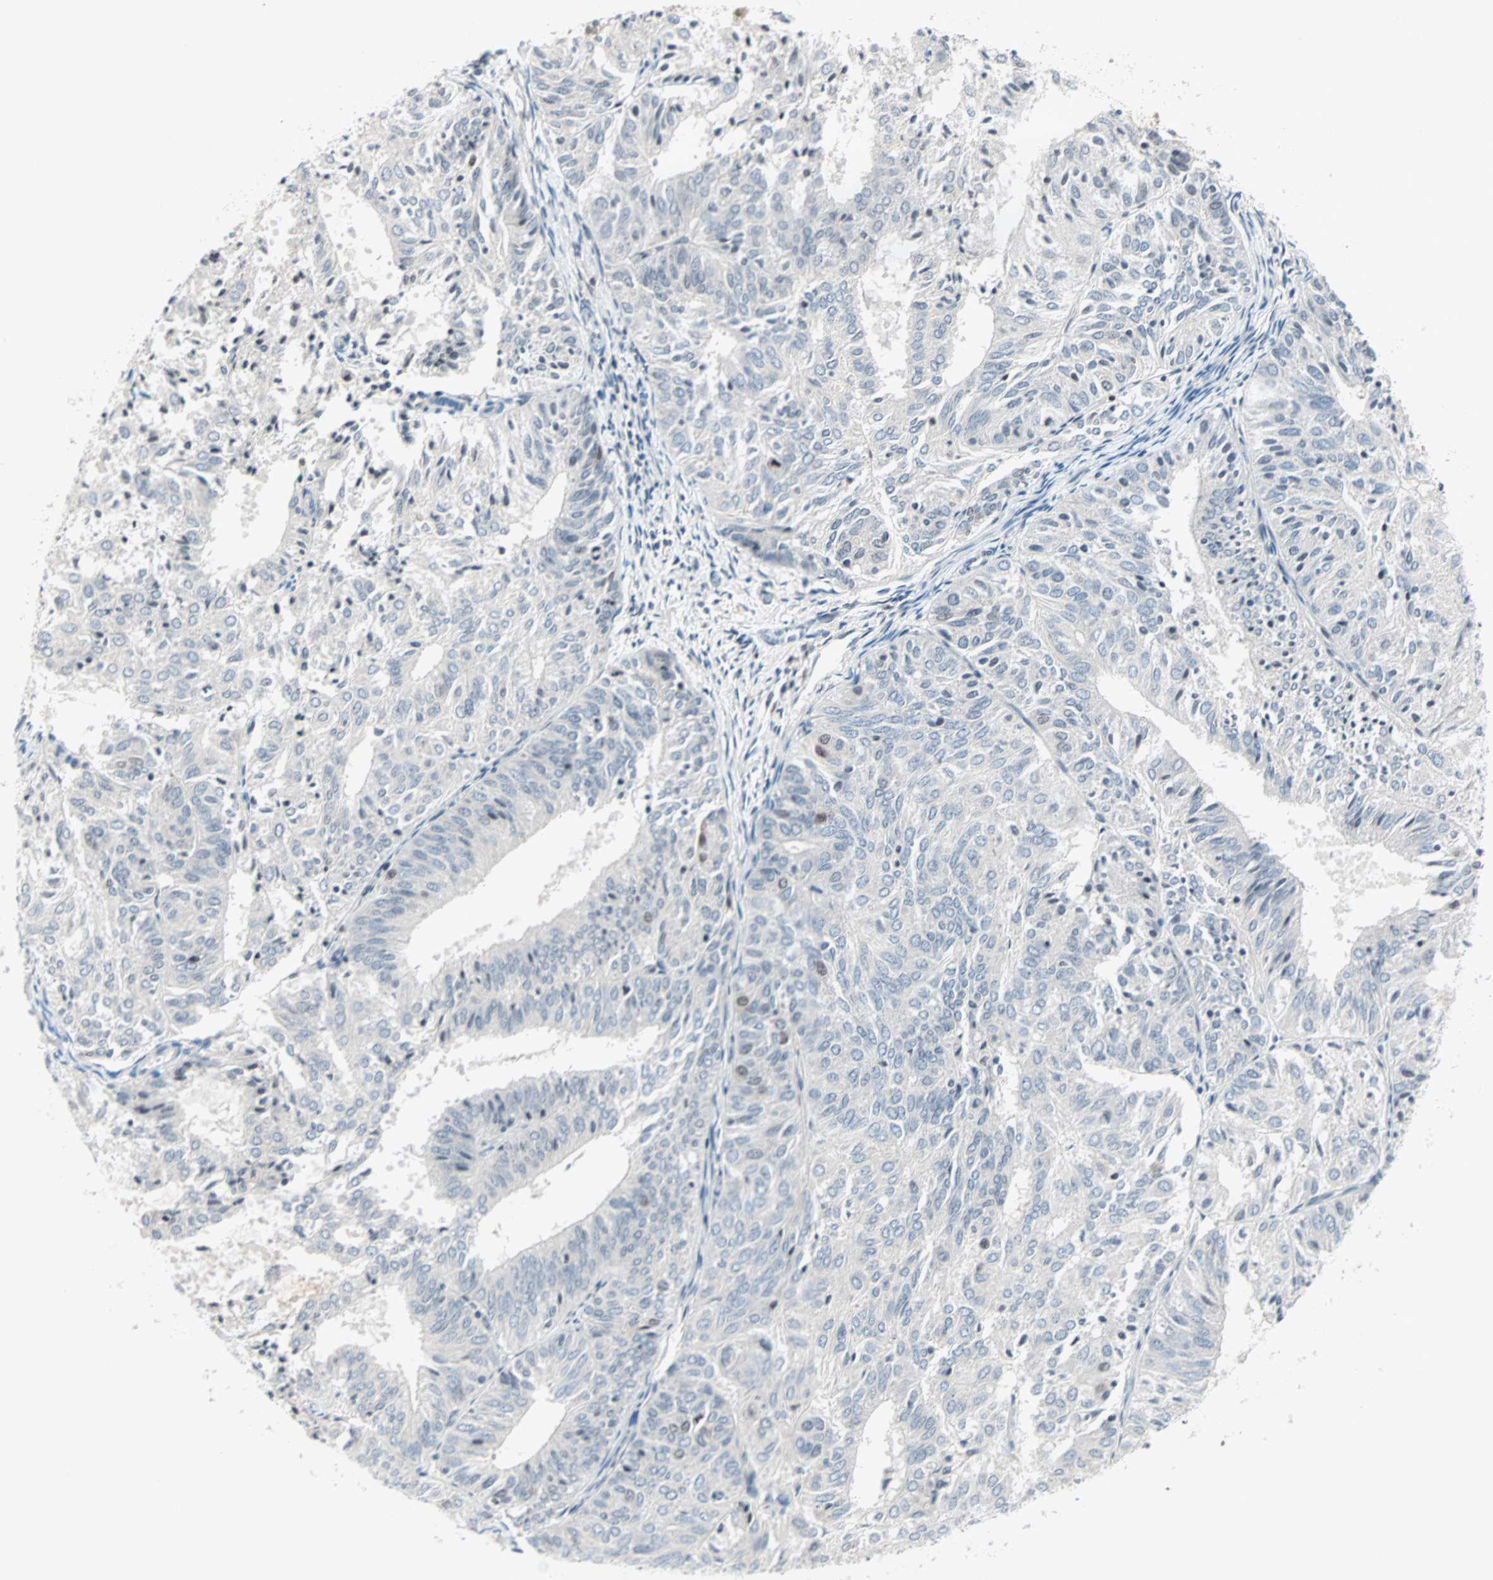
{"staining": {"intensity": "weak", "quantity": "<25%", "location": "nuclear"}, "tissue": "endometrial cancer", "cell_type": "Tumor cells", "image_type": "cancer", "snomed": [{"axis": "morphology", "description": "Adenocarcinoma, NOS"}, {"axis": "topography", "description": "Uterus"}], "caption": "Tumor cells show no significant protein staining in adenocarcinoma (endometrial). (DAB IHC visualized using brightfield microscopy, high magnification).", "gene": "CCNE2", "patient": {"sex": "female", "age": 60}}